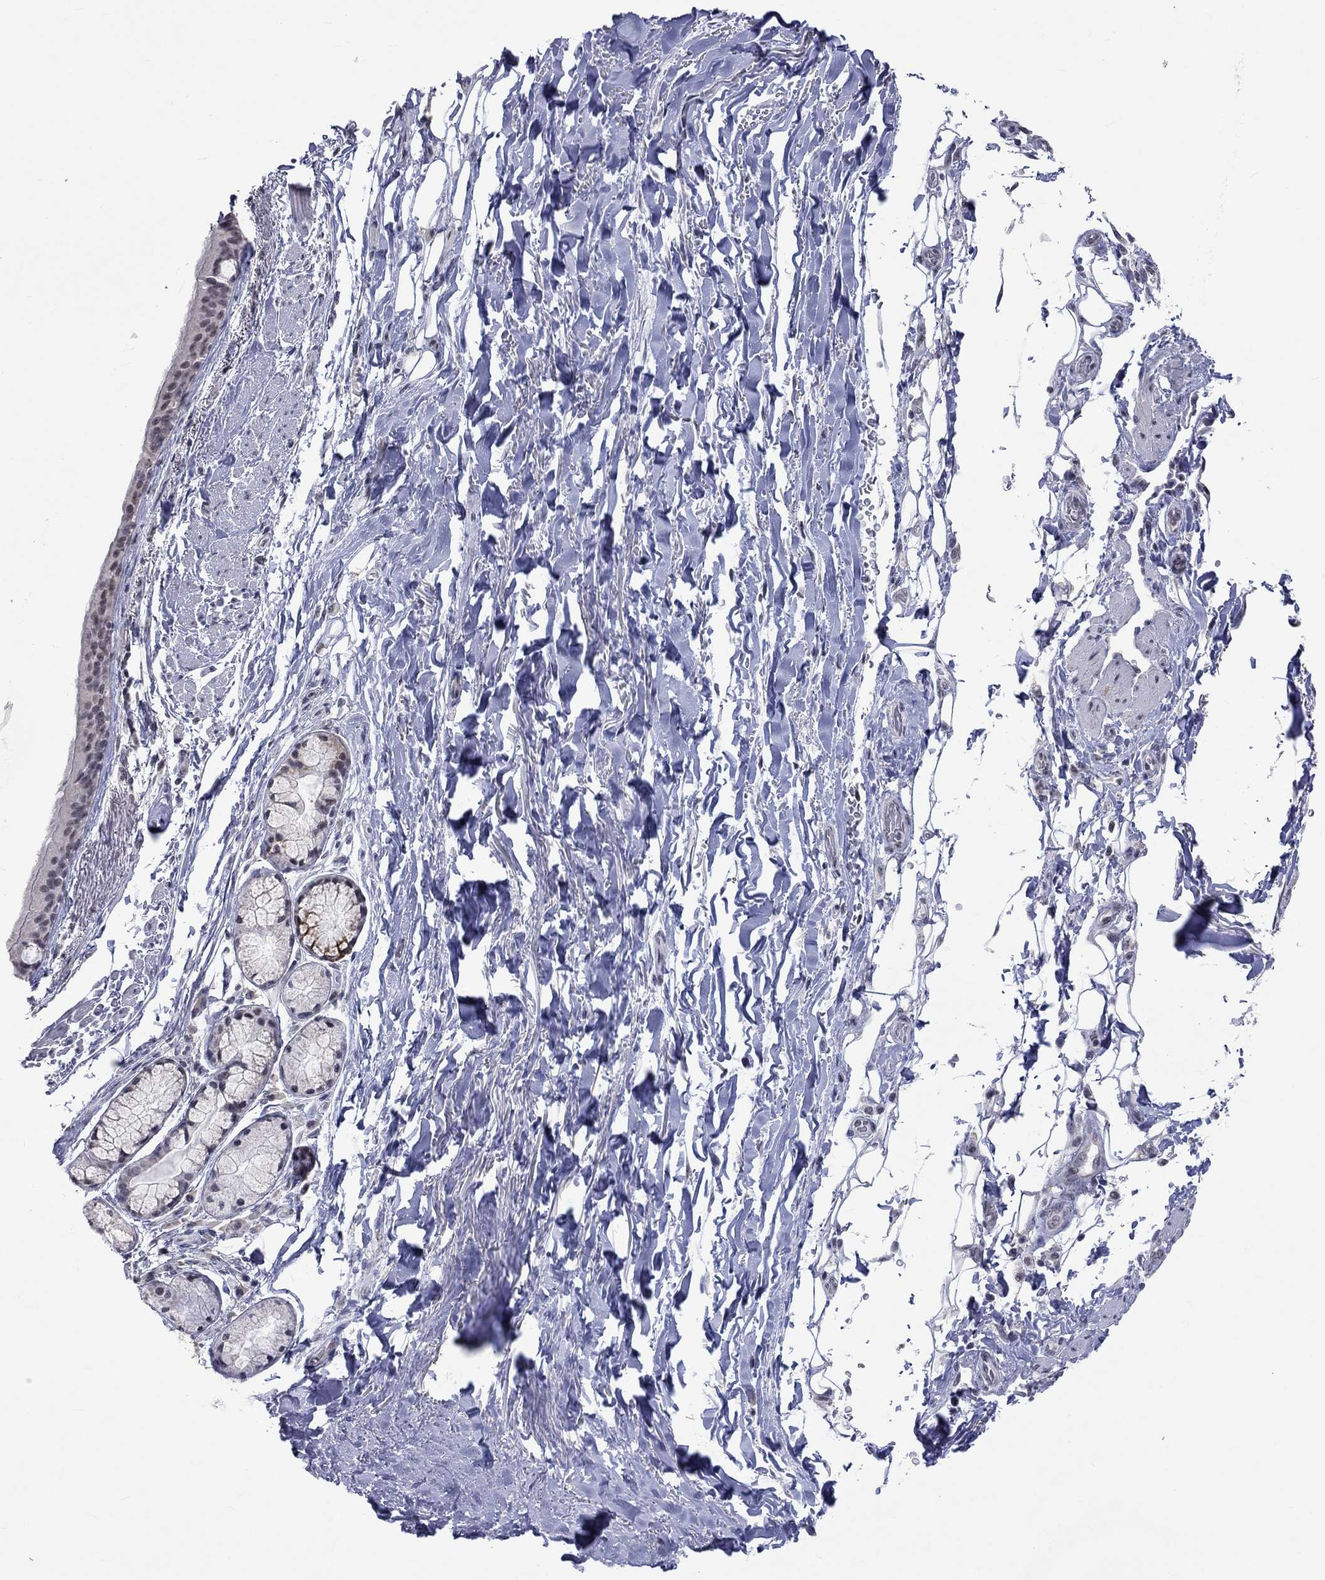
{"staining": {"intensity": "negative", "quantity": "none", "location": "none"}, "tissue": "bronchus", "cell_type": "Respiratory epithelial cells", "image_type": "normal", "snomed": [{"axis": "morphology", "description": "Normal tissue, NOS"}, {"axis": "morphology", "description": "Squamous cell carcinoma, NOS"}, {"axis": "topography", "description": "Bronchus"}, {"axis": "topography", "description": "Lung"}], "caption": "Bronchus stained for a protein using IHC displays no positivity respiratory epithelial cells.", "gene": "TMEM143", "patient": {"sex": "male", "age": 69}}